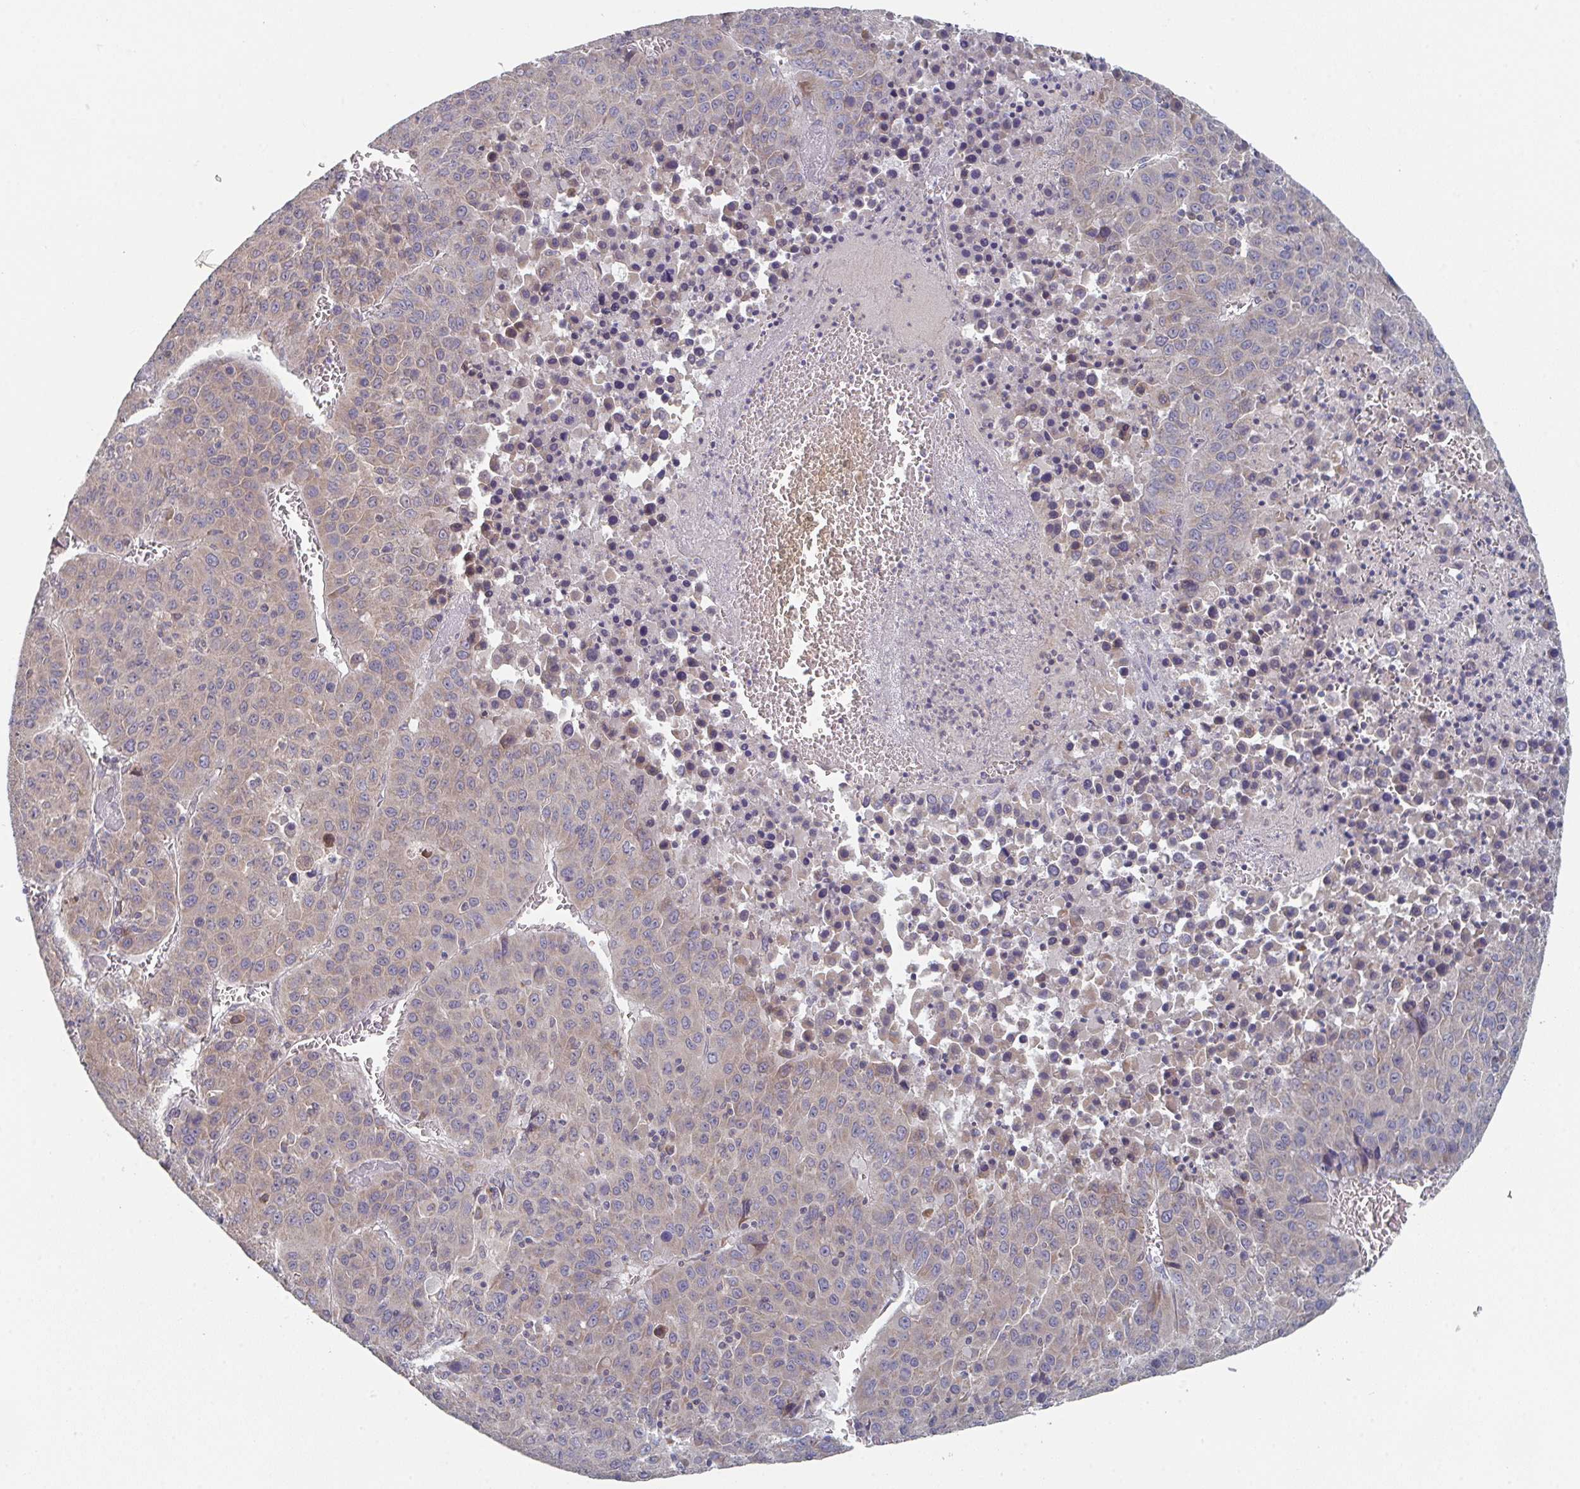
{"staining": {"intensity": "weak", "quantity": "25%-75%", "location": "cytoplasmic/membranous"}, "tissue": "liver cancer", "cell_type": "Tumor cells", "image_type": "cancer", "snomed": [{"axis": "morphology", "description": "Carcinoma, Hepatocellular, NOS"}, {"axis": "topography", "description": "Liver"}], "caption": "Immunohistochemistry of liver cancer demonstrates low levels of weak cytoplasmic/membranous positivity in about 25%-75% of tumor cells. (brown staining indicates protein expression, while blue staining denotes nuclei).", "gene": "ELOVL1", "patient": {"sex": "female", "age": 53}}